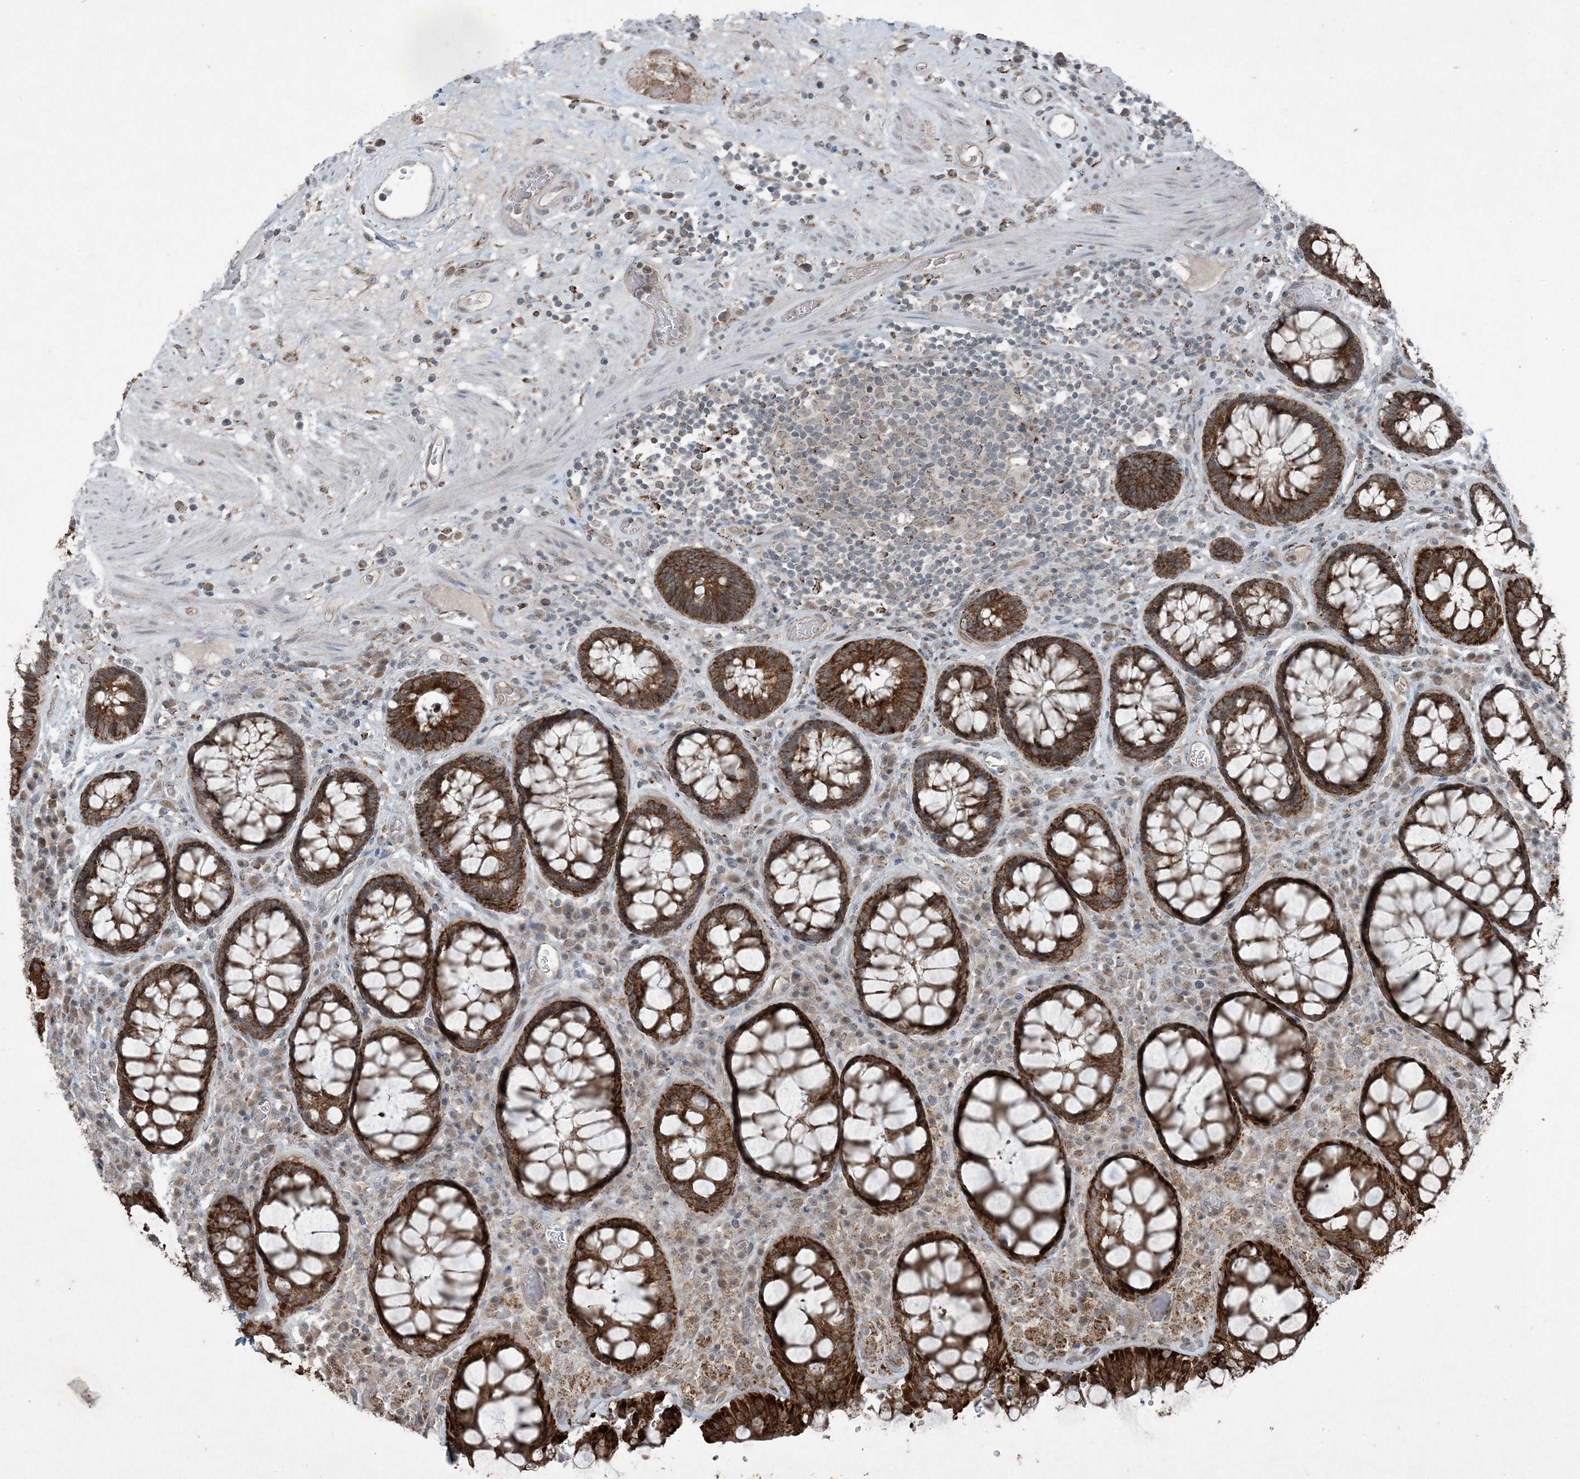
{"staining": {"intensity": "moderate", "quantity": ">75%", "location": "cytoplasmic/membranous"}, "tissue": "rectum", "cell_type": "Glandular cells", "image_type": "normal", "snomed": [{"axis": "morphology", "description": "Normal tissue, NOS"}, {"axis": "topography", "description": "Rectum"}], "caption": "About >75% of glandular cells in normal human rectum display moderate cytoplasmic/membranous protein expression as visualized by brown immunohistochemical staining.", "gene": "PC", "patient": {"sex": "male", "age": 64}}